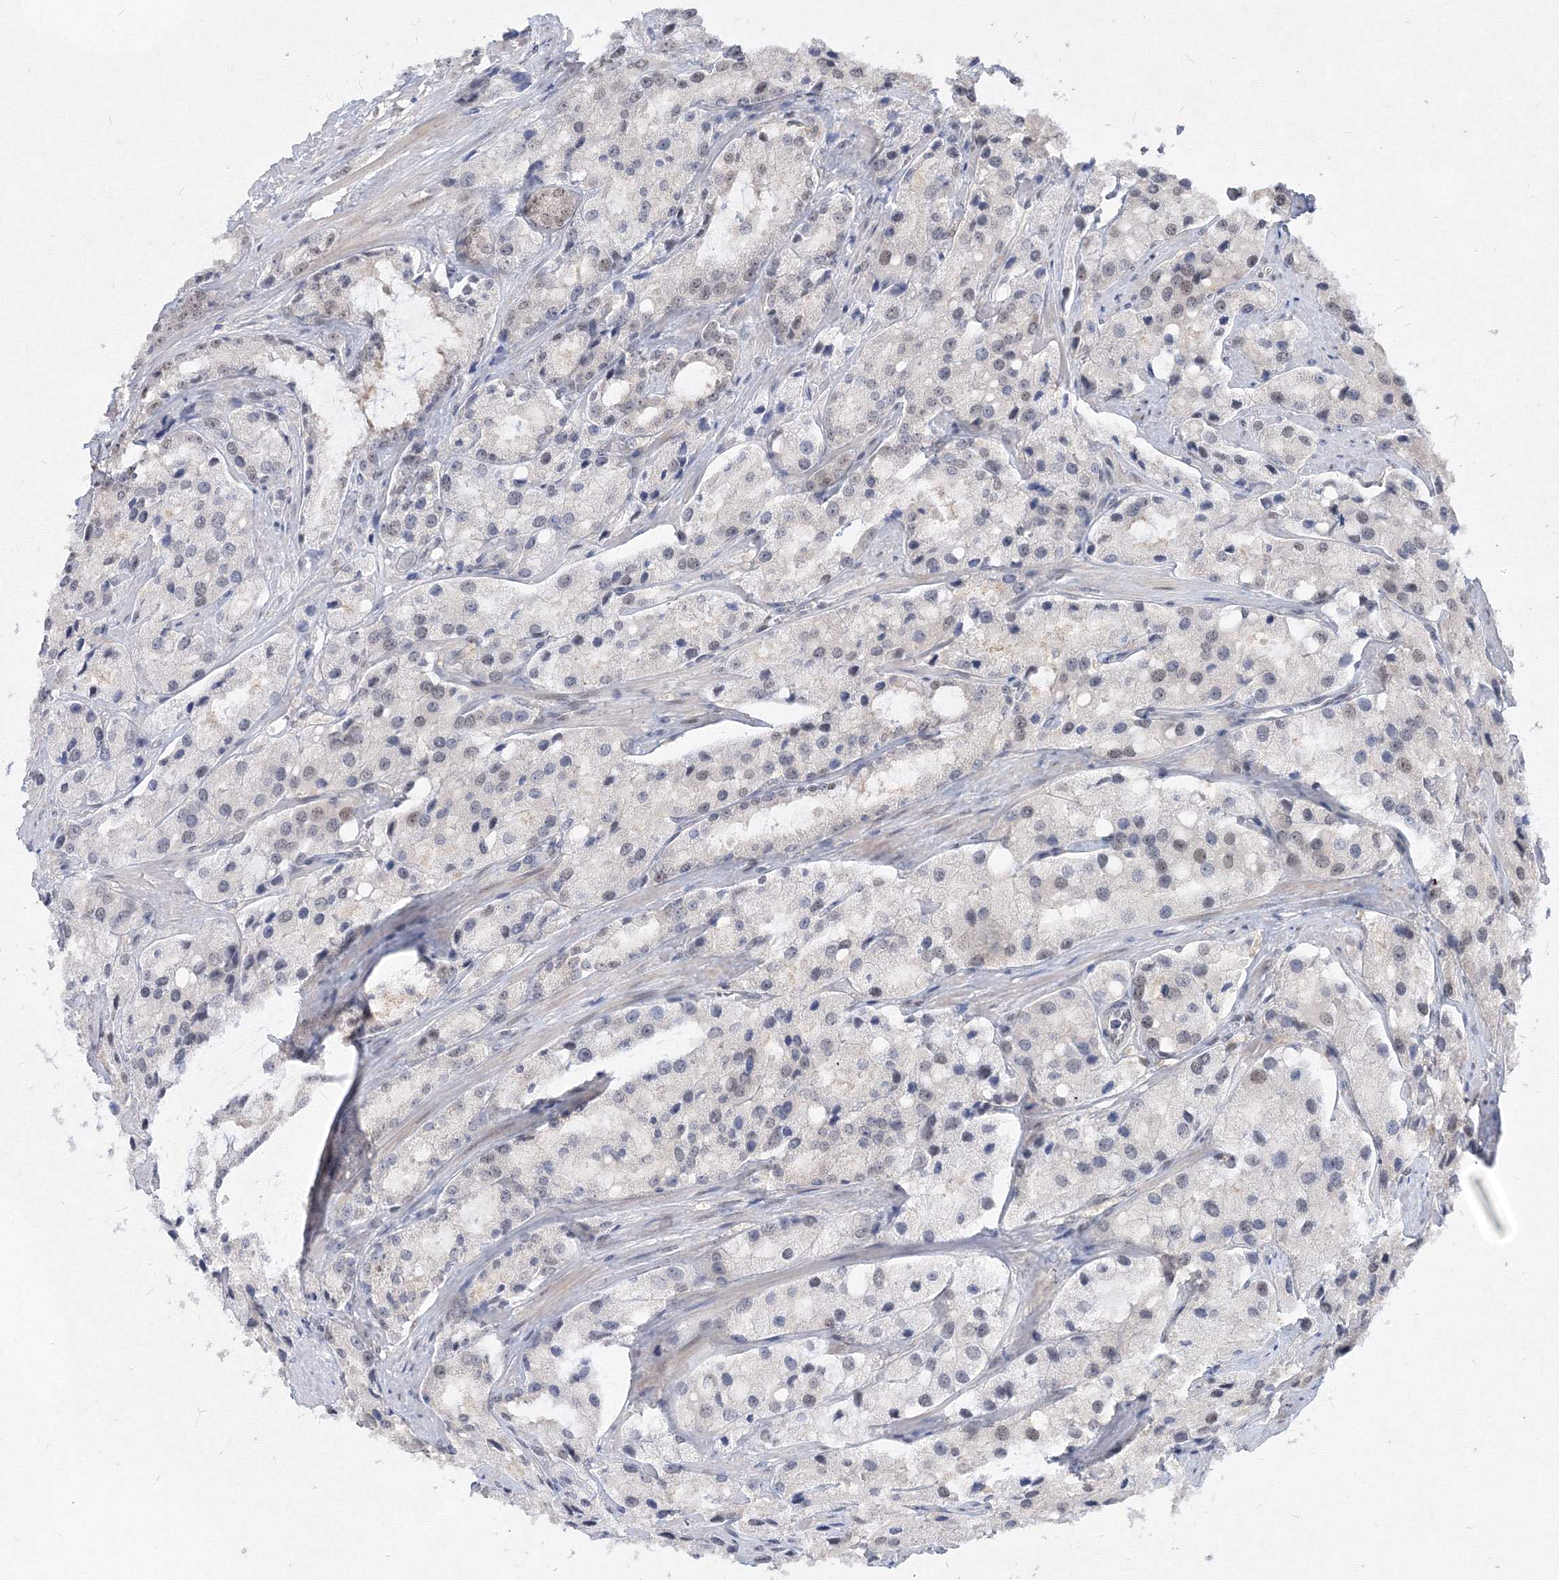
{"staining": {"intensity": "negative", "quantity": "none", "location": "none"}, "tissue": "prostate cancer", "cell_type": "Tumor cells", "image_type": "cancer", "snomed": [{"axis": "morphology", "description": "Adenocarcinoma, High grade"}, {"axis": "topography", "description": "Prostate"}], "caption": "Human prostate cancer stained for a protein using immunohistochemistry (IHC) exhibits no positivity in tumor cells.", "gene": "COPS4", "patient": {"sex": "male", "age": 66}}